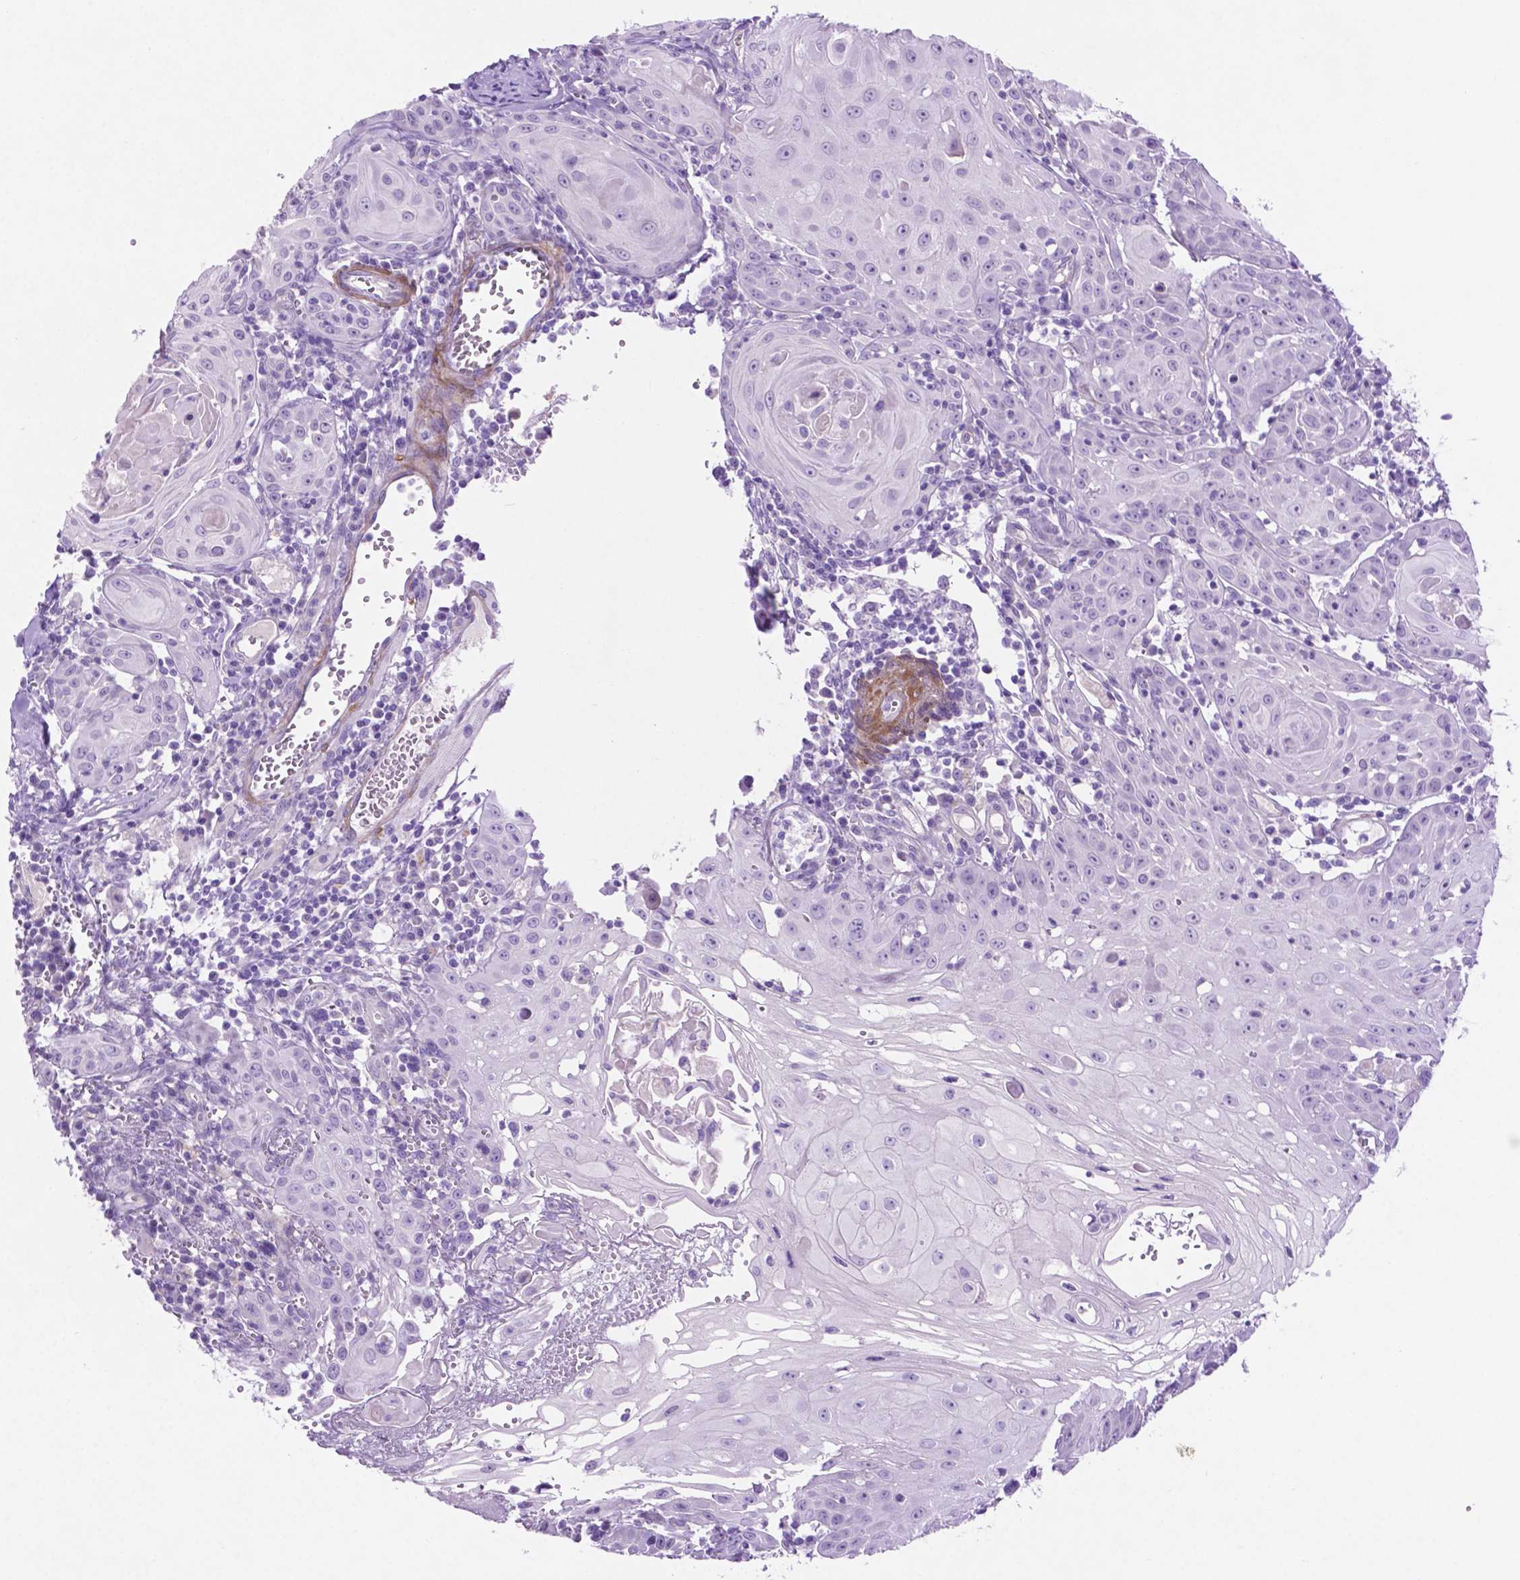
{"staining": {"intensity": "negative", "quantity": "none", "location": "none"}, "tissue": "head and neck cancer", "cell_type": "Tumor cells", "image_type": "cancer", "snomed": [{"axis": "morphology", "description": "Squamous cell carcinoma, NOS"}, {"axis": "topography", "description": "Head-Neck"}], "caption": "DAB (3,3'-diaminobenzidine) immunohistochemical staining of head and neck cancer displays no significant expression in tumor cells.", "gene": "ASPG", "patient": {"sex": "female", "age": 80}}